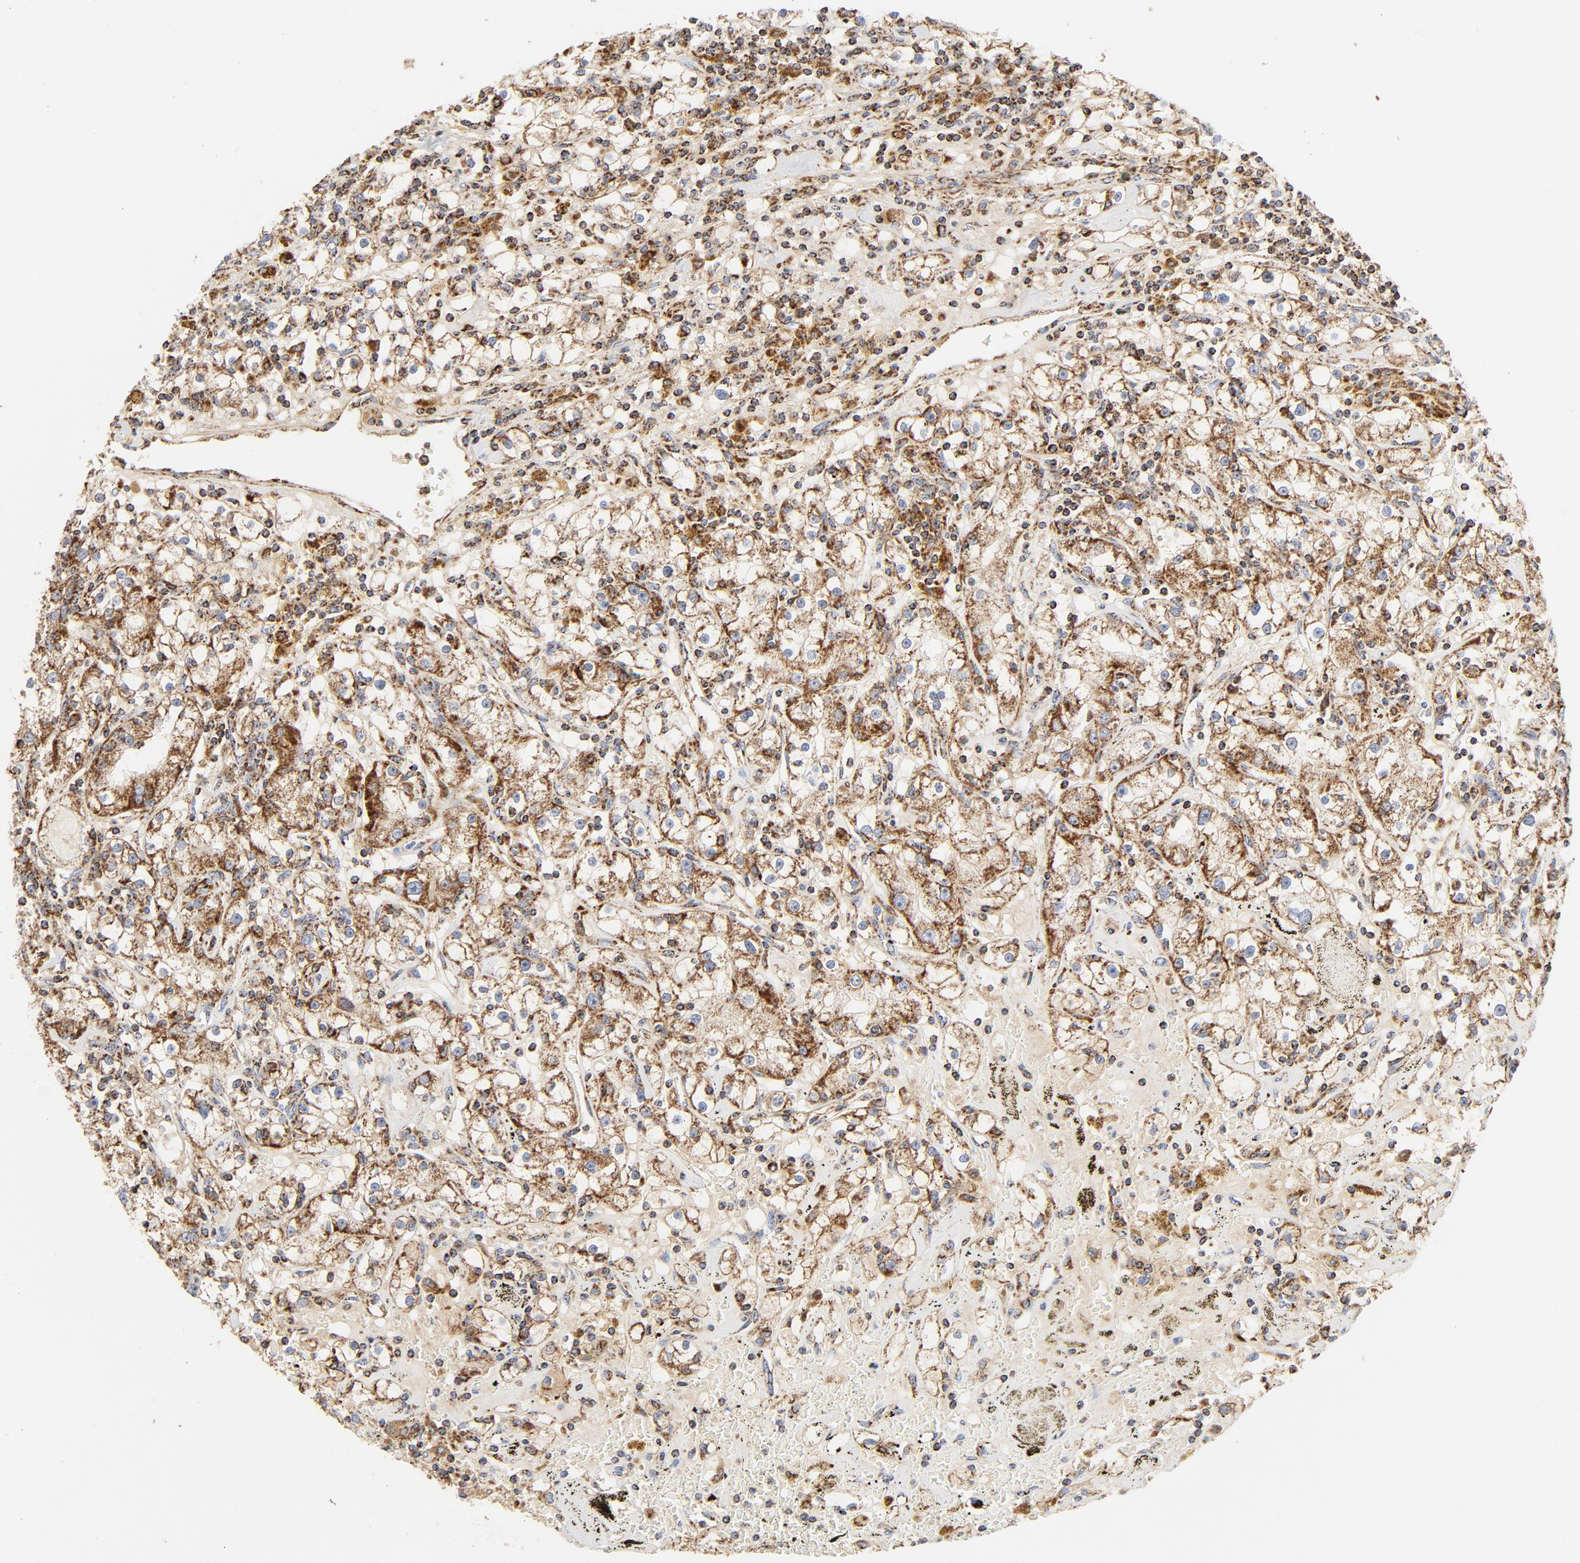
{"staining": {"intensity": "strong", "quantity": ">75%", "location": "cytoplasmic/membranous"}, "tissue": "renal cancer", "cell_type": "Tumor cells", "image_type": "cancer", "snomed": [{"axis": "morphology", "description": "Adenocarcinoma, NOS"}, {"axis": "topography", "description": "Kidney"}], "caption": "A high amount of strong cytoplasmic/membranous positivity is appreciated in approximately >75% of tumor cells in renal cancer (adenocarcinoma) tissue.", "gene": "PCNX4", "patient": {"sex": "male", "age": 56}}